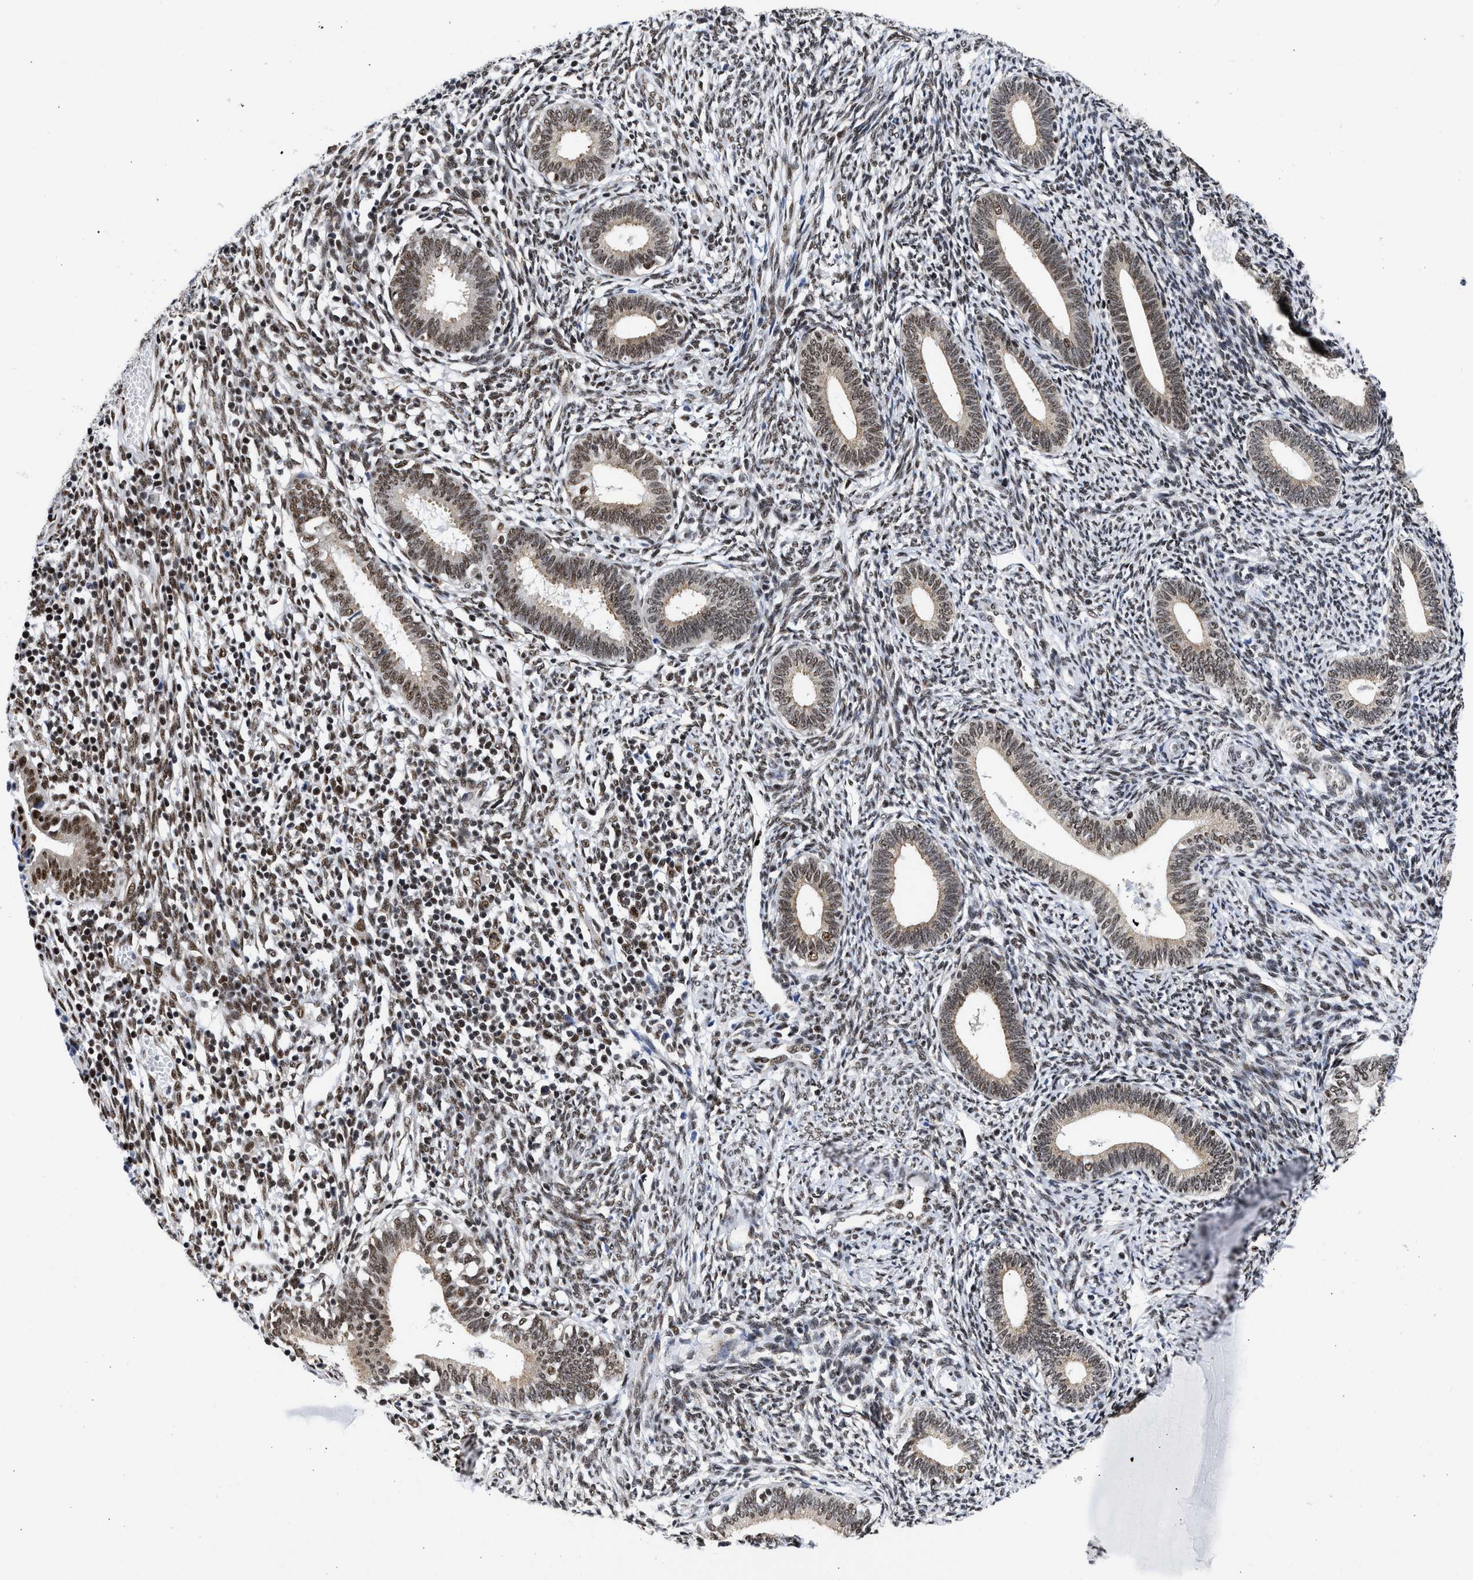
{"staining": {"intensity": "strong", "quantity": "25%-75%", "location": "nuclear"}, "tissue": "endometrium", "cell_type": "Cells in endometrial stroma", "image_type": "normal", "snomed": [{"axis": "morphology", "description": "Normal tissue, NOS"}, {"axis": "topography", "description": "Endometrium"}], "caption": "Endometrium stained with DAB (3,3'-diaminobenzidine) IHC shows high levels of strong nuclear expression in about 25%-75% of cells in endometrial stroma.", "gene": "RBM8A", "patient": {"sex": "female", "age": 41}}